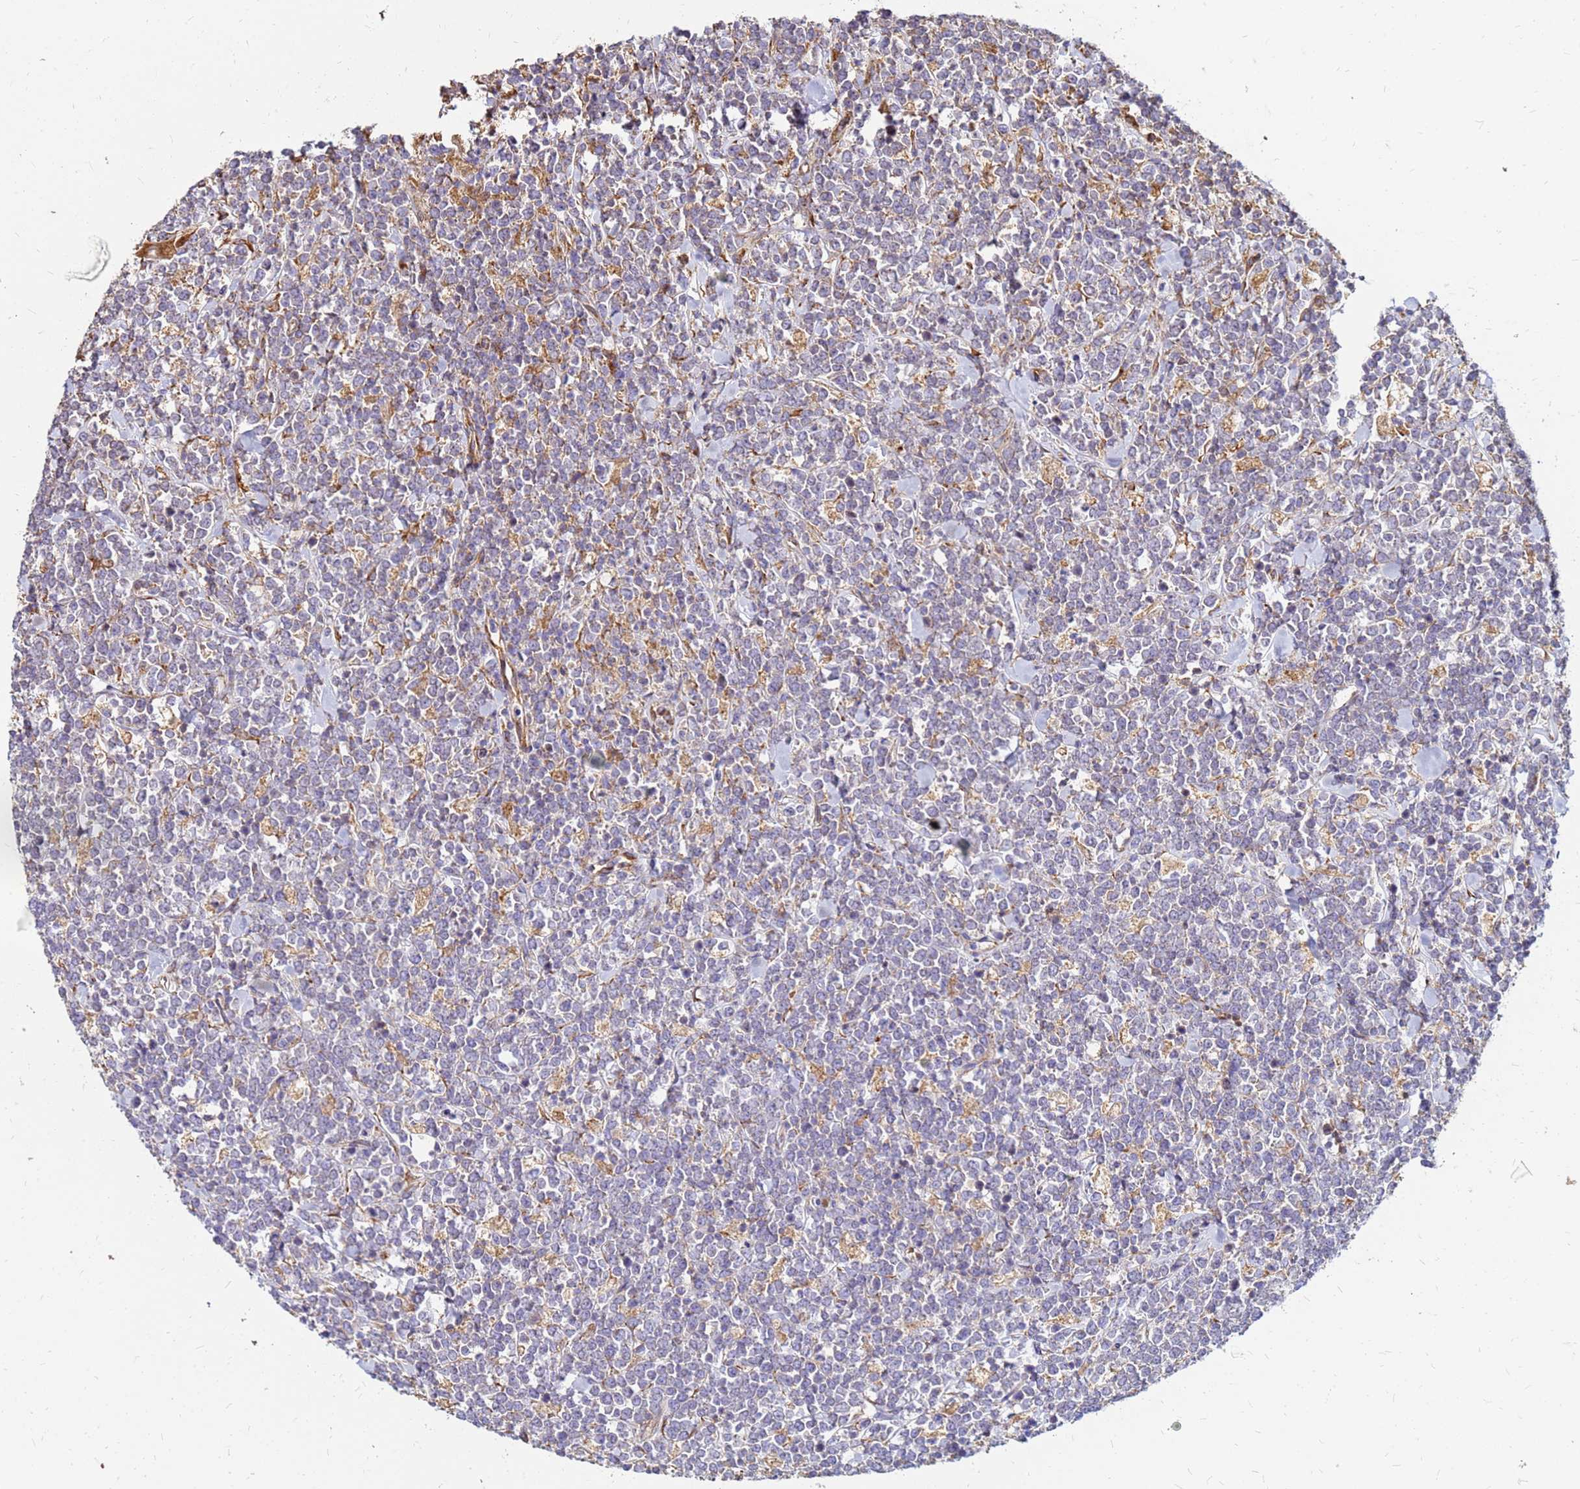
{"staining": {"intensity": "moderate", "quantity": "<25%", "location": "cytoplasmic/membranous"}, "tissue": "lymphoma", "cell_type": "Tumor cells", "image_type": "cancer", "snomed": [{"axis": "morphology", "description": "Malignant lymphoma, non-Hodgkin's type, High grade"}, {"axis": "topography", "description": "Small intestine"}], "caption": "Protein analysis of malignant lymphoma, non-Hodgkin's type (high-grade) tissue reveals moderate cytoplasmic/membranous expression in approximately <25% of tumor cells.", "gene": "VMO1", "patient": {"sex": "male", "age": 8}}